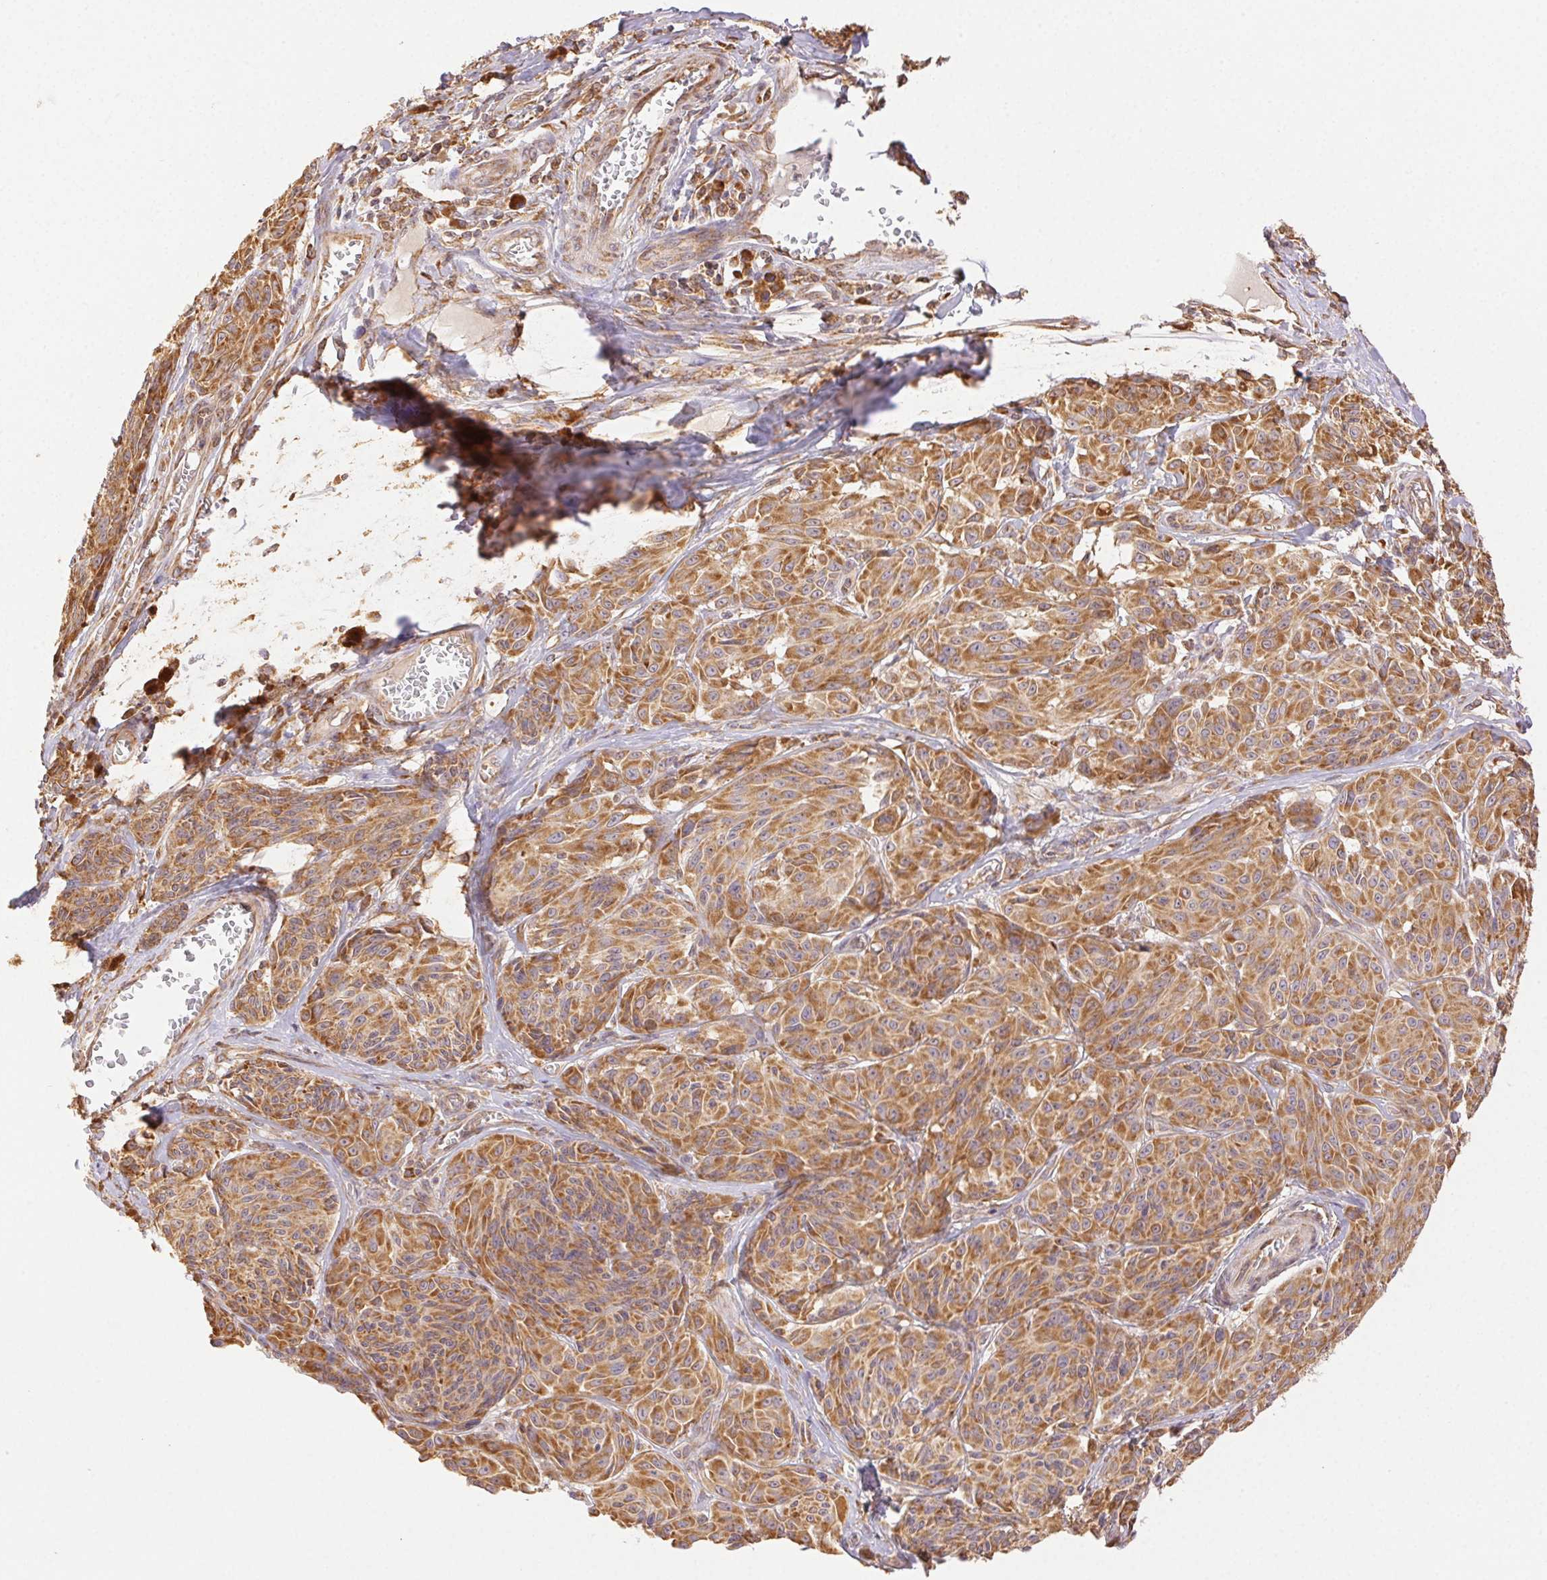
{"staining": {"intensity": "moderate", "quantity": ">75%", "location": "cytoplasmic/membranous"}, "tissue": "melanoma", "cell_type": "Tumor cells", "image_type": "cancer", "snomed": [{"axis": "morphology", "description": "Malignant melanoma, NOS"}, {"axis": "topography", "description": "Skin"}], "caption": "Protein staining by IHC shows moderate cytoplasmic/membranous expression in approximately >75% of tumor cells in melanoma. (DAB IHC with brightfield microscopy, high magnification).", "gene": "ENTREP1", "patient": {"sex": "male", "age": 91}}